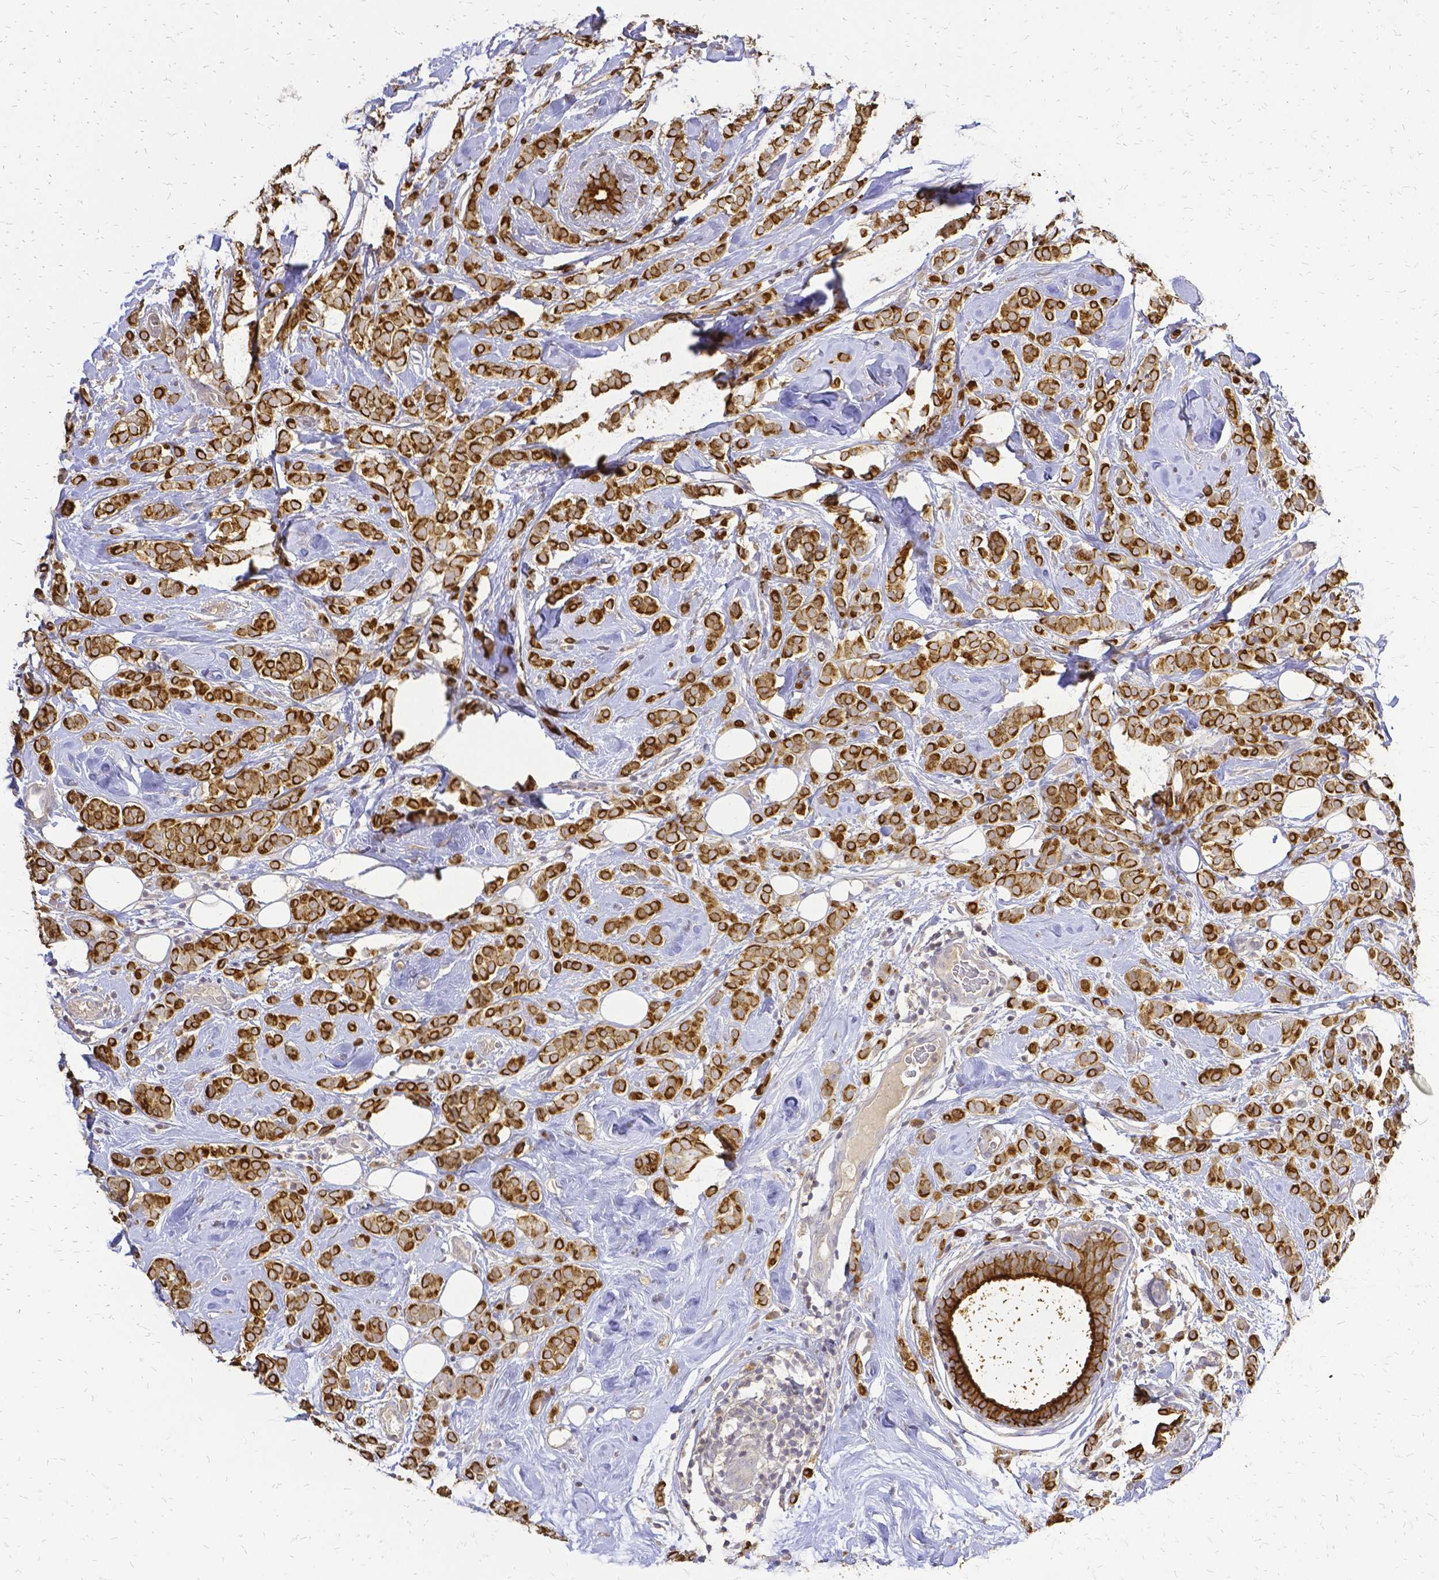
{"staining": {"intensity": "strong", "quantity": ">75%", "location": "cytoplasmic/membranous"}, "tissue": "breast cancer", "cell_type": "Tumor cells", "image_type": "cancer", "snomed": [{"axis": "morphology", "description": "Lobular carcinoma"}, {"axis": "topography", "description": "Breast"}], "caption": "Immunohistochemical staining of human breast lobular carcinoma exhibits high levels of strong cytoplasmic/membranous protein staining in about >75% of tumor cells.", "gene": "CIB1", "patient": {"sex": "female", "age": 49}}